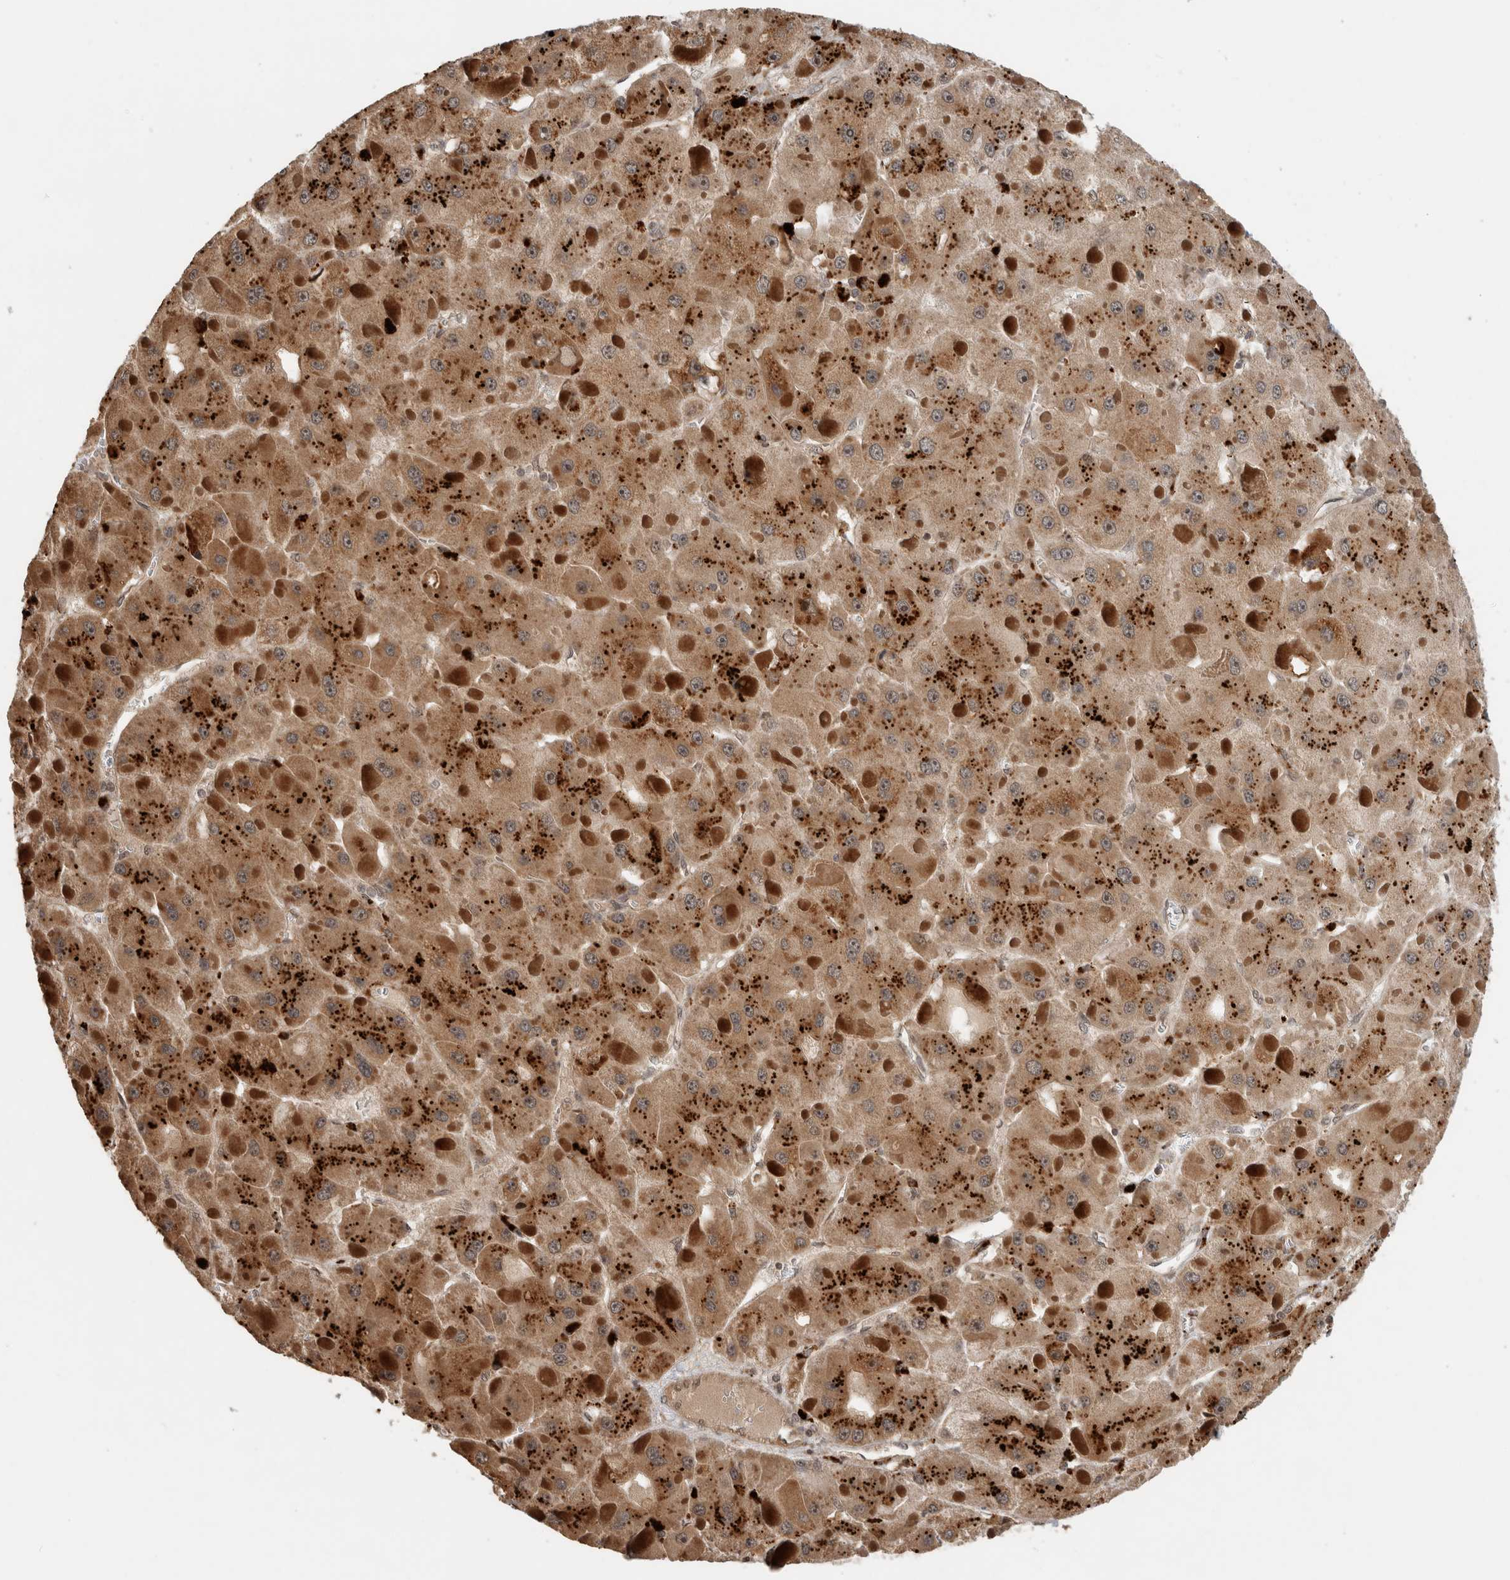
{"staining": {"intensity": "strong", "quantity": ">75%", "location": "cytoplasmic/membranous"}, "tissue": "liver cancer", "cell_type": "Tumor cells", "image_type": "cancer", "snomed": [{"axis": "morphology", "description": "Carcinoma, Hepatocellular, NOS"}, {"axis": "topography", "description": "Liver"}], "caption": "The histopathology image reveals immunohistochemical staining of liver cancer. There is strong cytoplasmic/membranous staining is appreciated in approximately >75% of tumor cells.", "gene": "PITPNC1", "patient": {"sex": "female", "age": 73}}